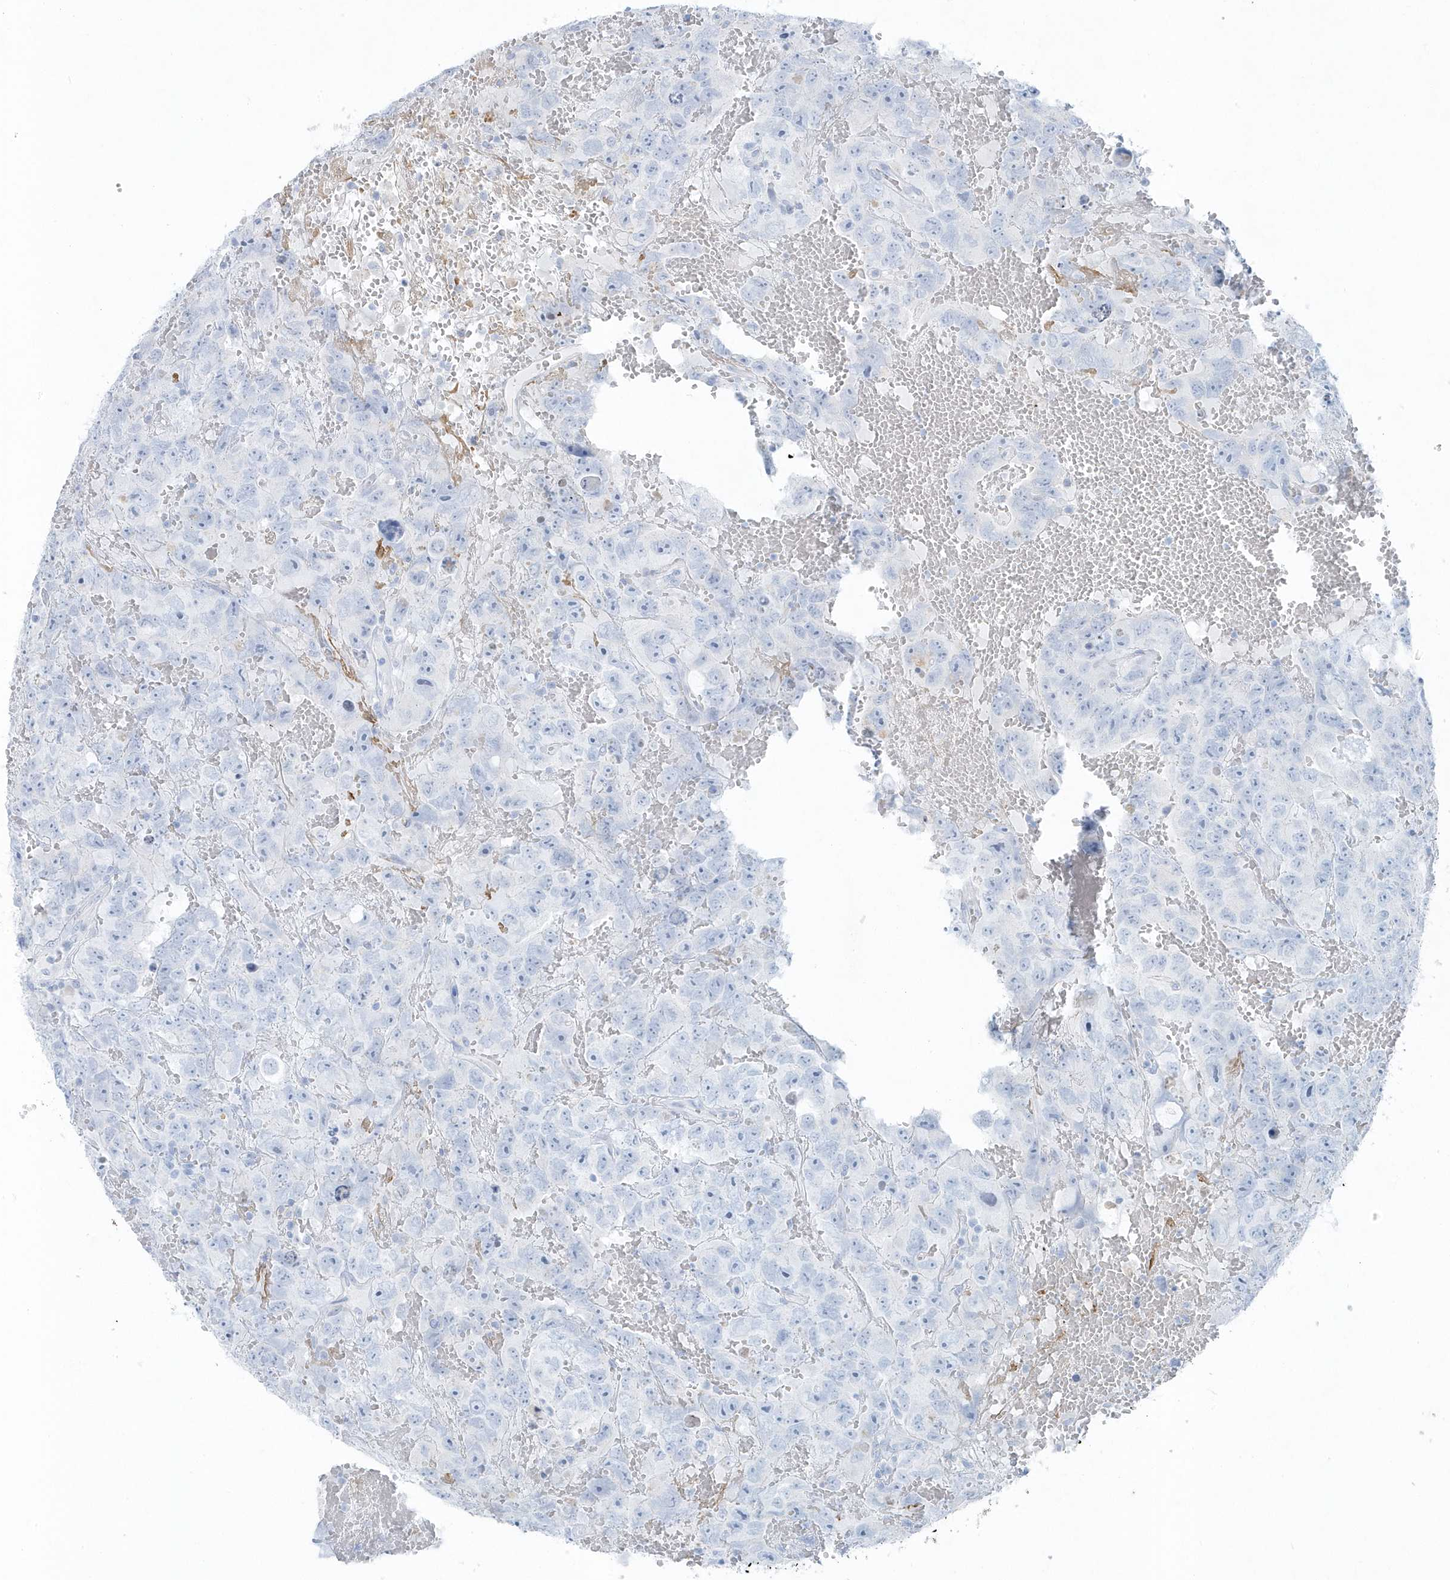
{"staining": {"intensity": "negative", "quantity": "none", "location": "none"}, "tissue": "testis cancer", "cell_type": "Tumor cells", "image_type": "cancer", "snomed": [{"axis": "morphology", "description": "Carcinoma, Embryonal, NOS"}, {"axis": "topography", "description": "Testis"}], "caption": "Protein analysis of embryonal carcinoma (testis) shows no significant expression in tumor cells. The staining was performed using DAB (3,3'-diaminobenzidine) to visualize the protein expression in brown, while the nuclei were stained in blue with hematoxylin (Magnification: 20x).", "gene": "FAM98A", "patient": {"sex": "male", "age": 45}}